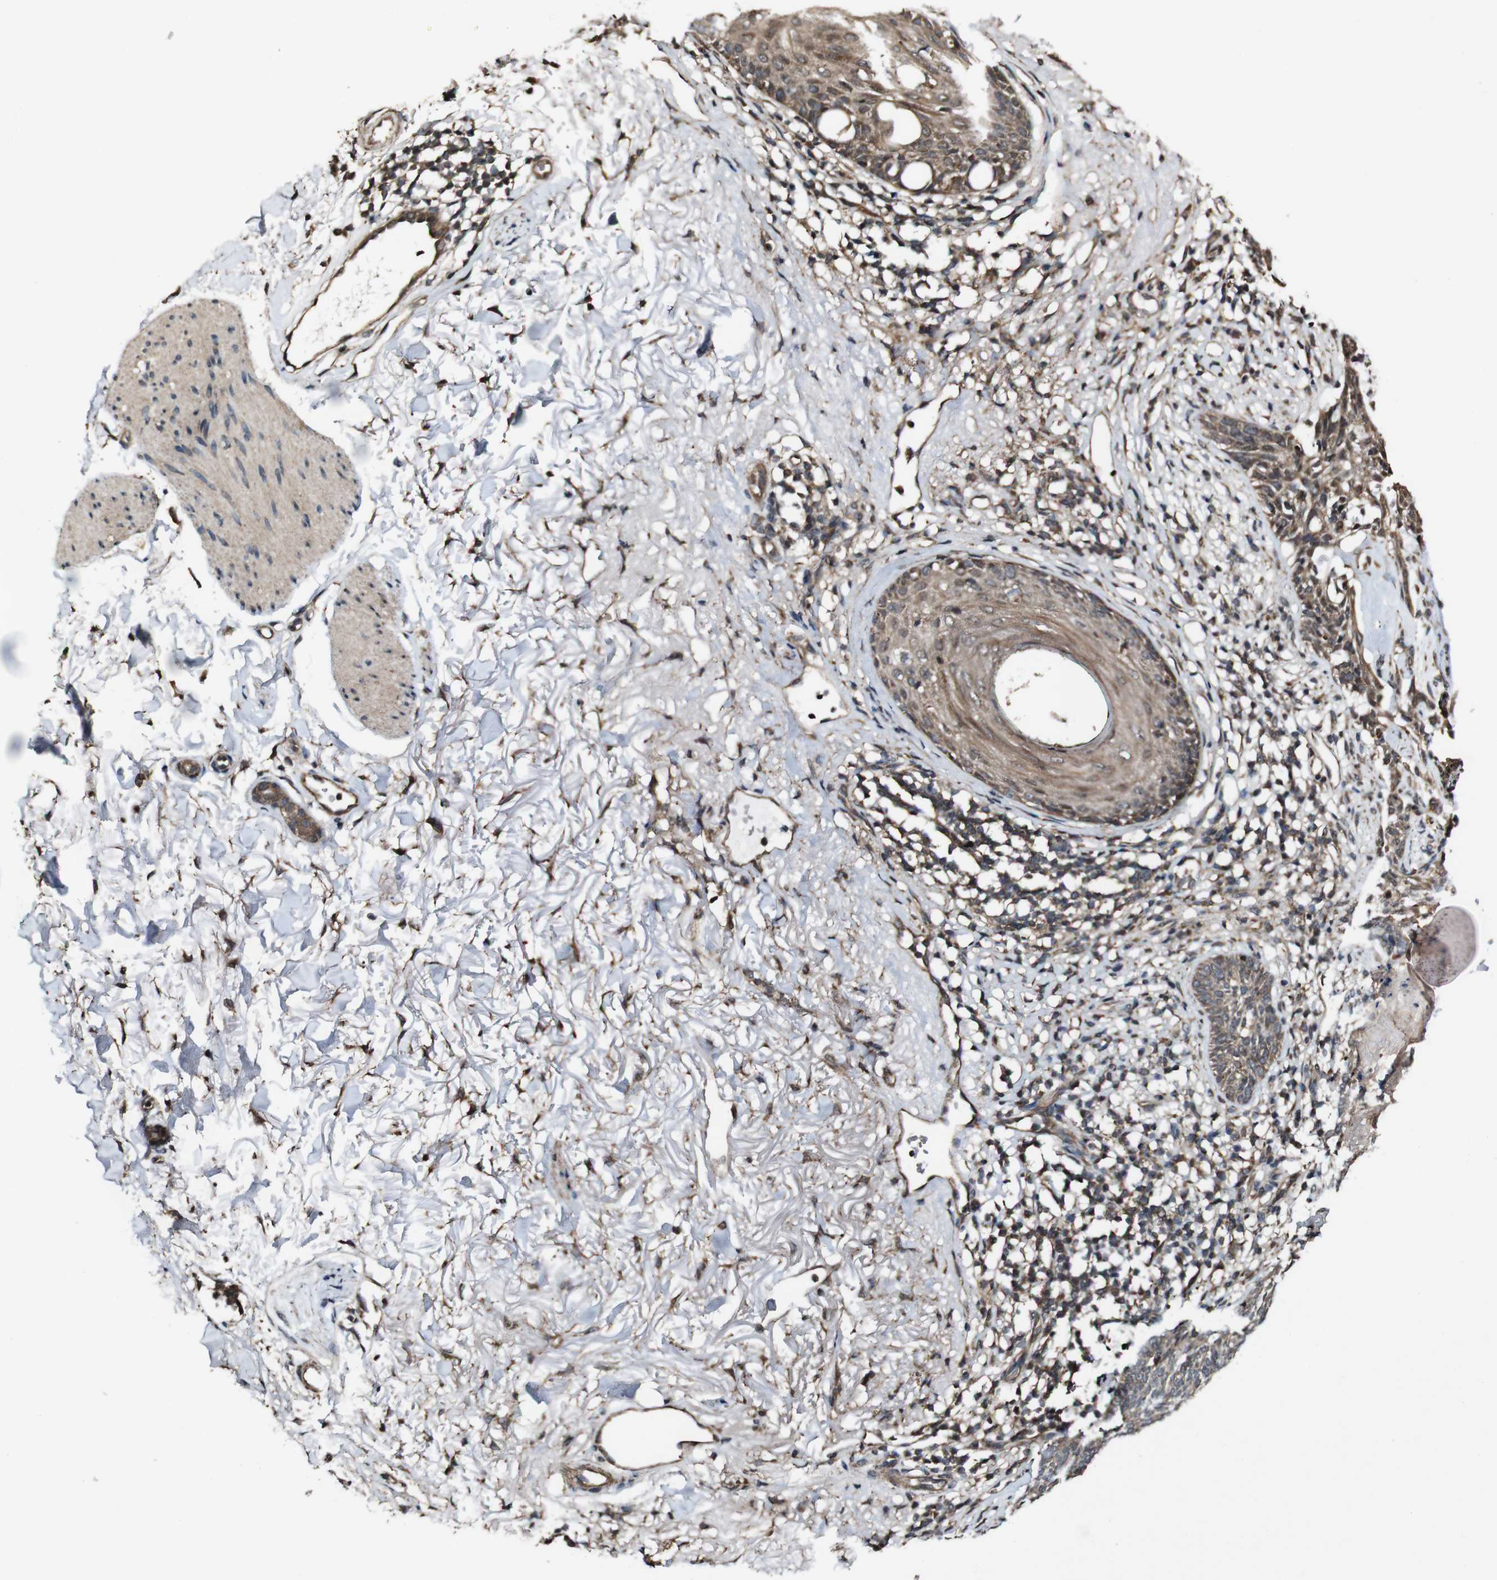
{"staining": {"intensity": "moderate", "quantity": ">75%", "location": "cytoplasmic/membranous"}, "tissue": "skin cancer", "cell_type": "Tumor cells", "image_type": "cancer", "snomed": [{"axis": "morphology", "description": "Basal cell carcinoma"}, {"axis": "topography", "description": "Skin"}], "caption": "IHC of skin basal cell carcinoma exhibits medium levels of moderate cytoplasmic/membranous staining in approximately >75% of tumor cells.", "gene": "BTN3A3", "patient": {"sex": "male", "age": 84}}